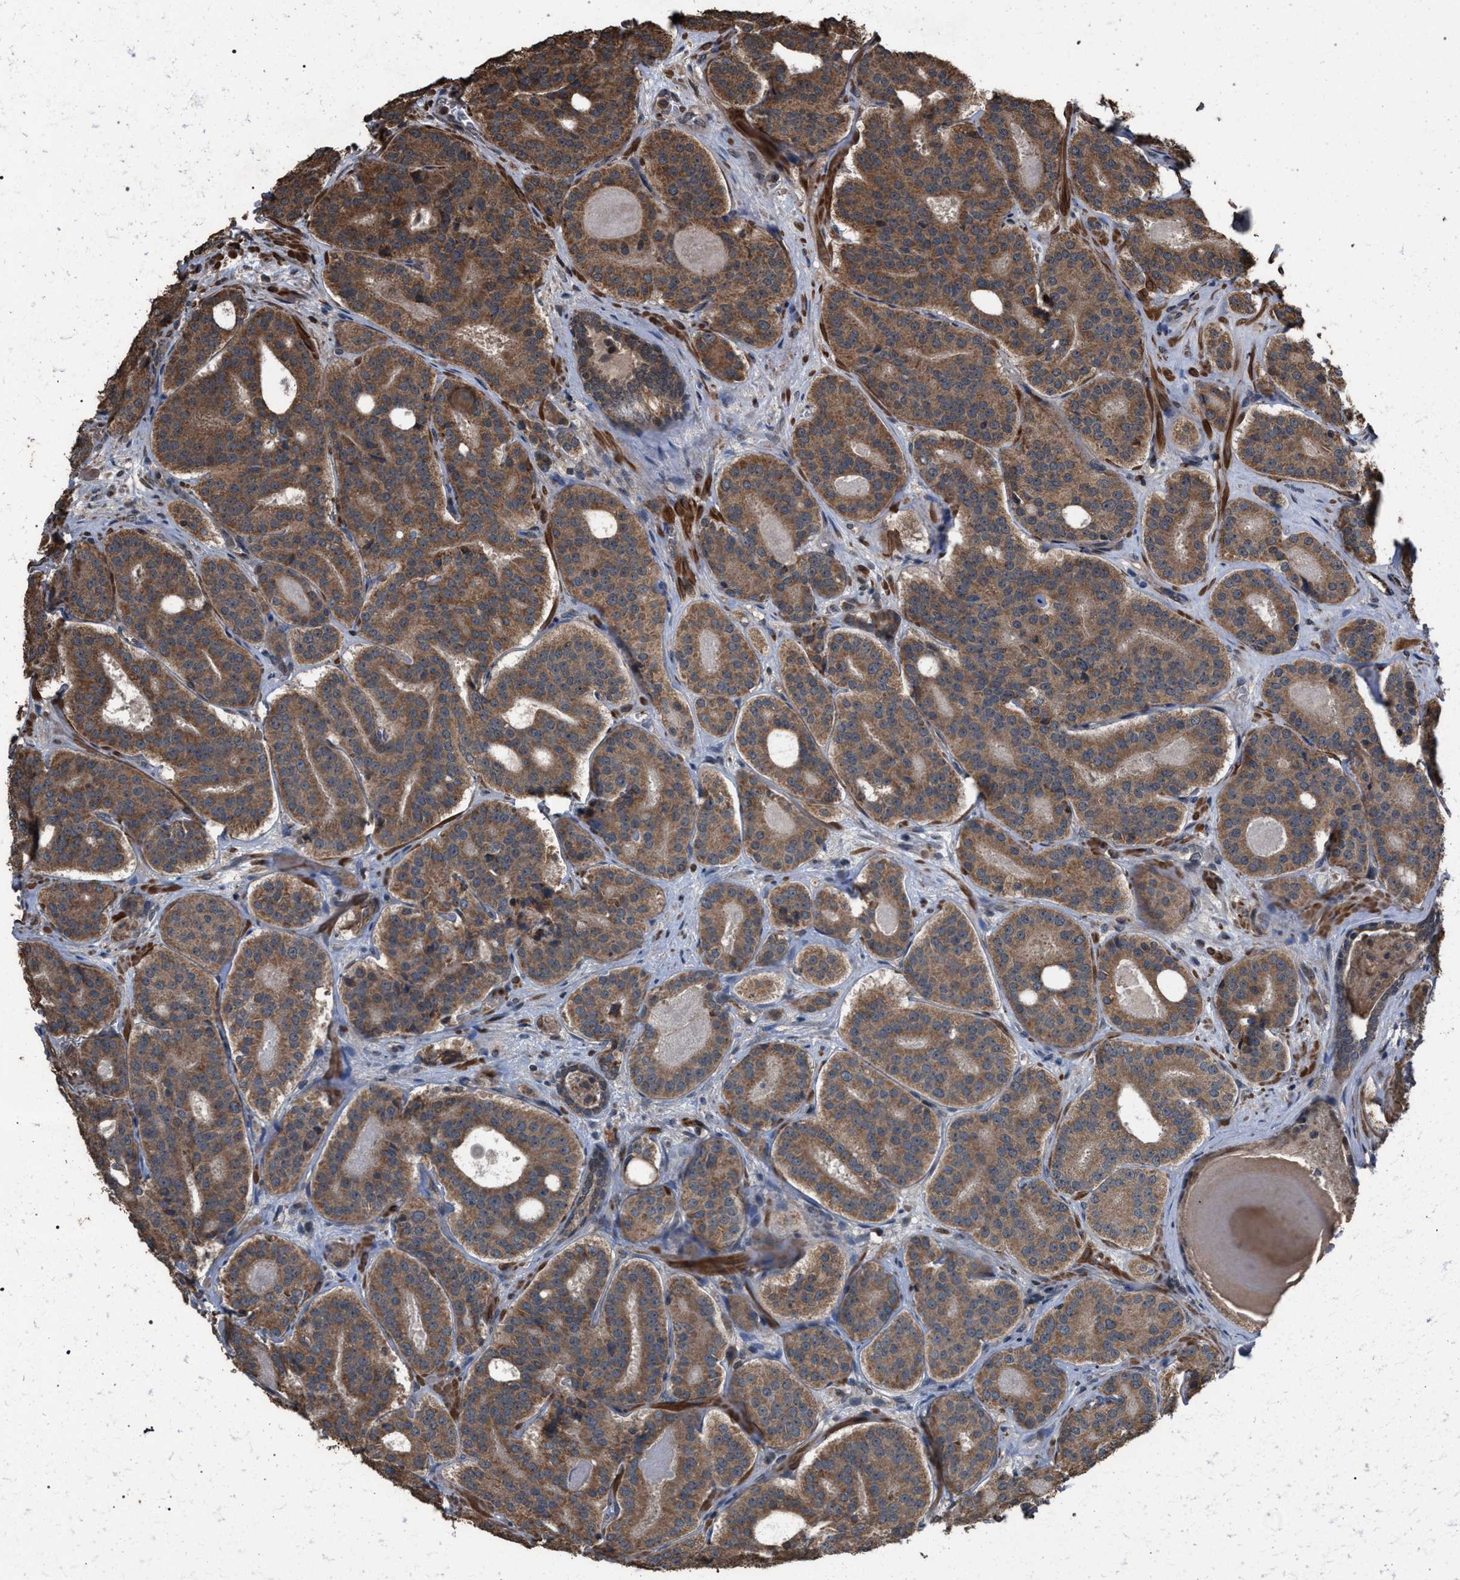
{"staining": {"intensity": "moderate", "quantity": ">75%", "location": "cytoplasmic/membranous"}, "tissue": "prostate cancer", "cell_type": "Tumor cells", "image_type": "cancer", "snomed": [{"axis": "morphology", "description": "Adenocarcinoma, High grade"}, {"axis": "topography", "description": "Prostate"}], "caption": "Brown immunohistochemical staining in human prostate high-grade adenocarcinoma demonstrates moderate cytoplasmic/membranous positivity in about >75% of tumor cells.", "gene": "NAA35", "patient": {"sex": "male", "age": 60}}